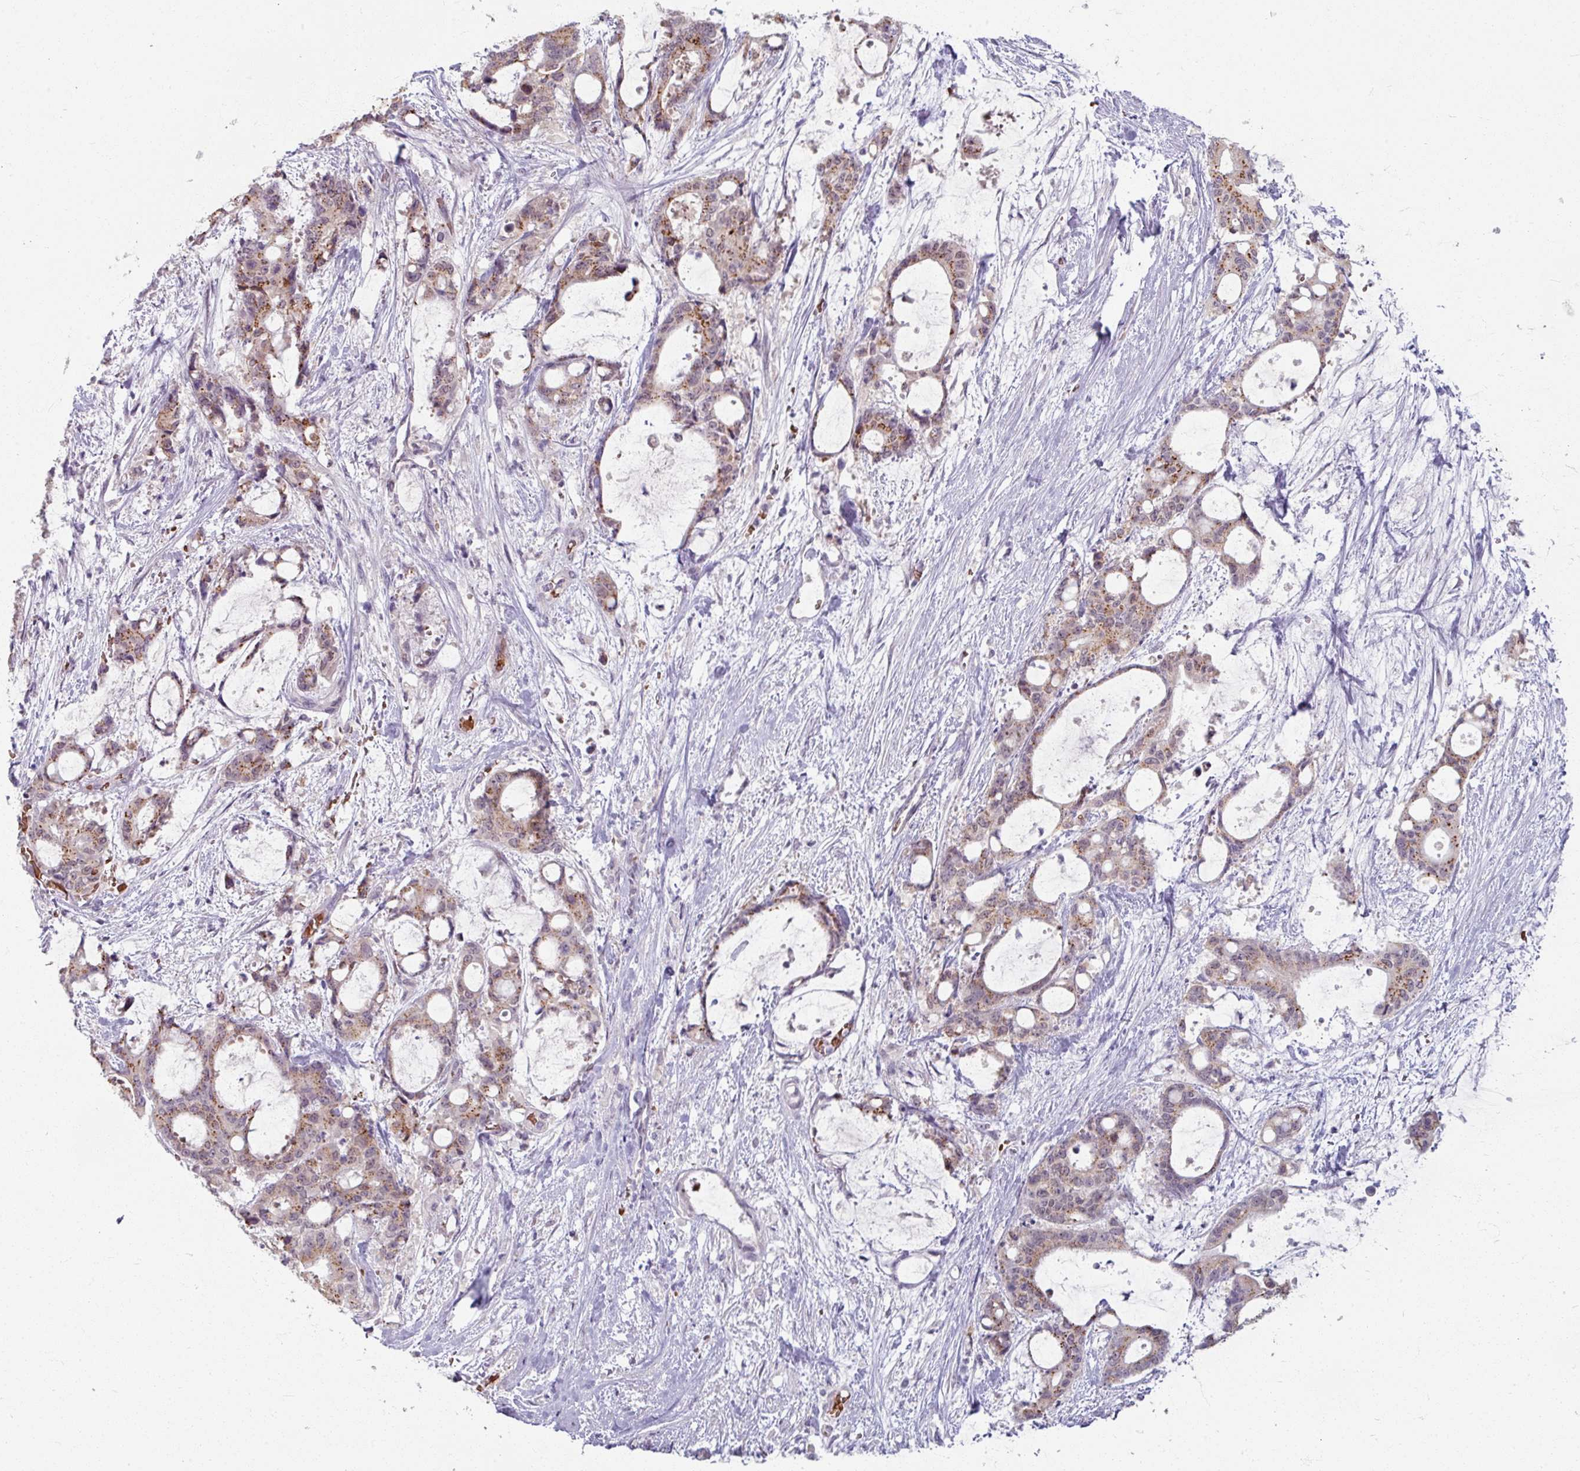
{"staining": {"intensity": "moderate", "quantity": ">75%", "location": "cytoplasmic/membranous"}, "tissue": "liver cancer", "cell_type": "Tumor cells", "image_type": "cancer", "snomed": [{"axis": "morphology", "description": "Normal tissue, NOS"}, {"axis": "morphology", "description": "Cholangiocarcinoma"}, {"axis": "topography", "description": "Liver"}, {"axis": "topography", "description": "Peripheral nerve tissue"}], "caption": "Immunohistochemistry (IHC) of liver cancer (cholangiocarcinoma) exhibits medium levels of moderate cytoplasmic/membranous staining in approximately >75% of tumor cells.", "gene": "KMT5C", "patient": {"sex": "female", "age": 73}}